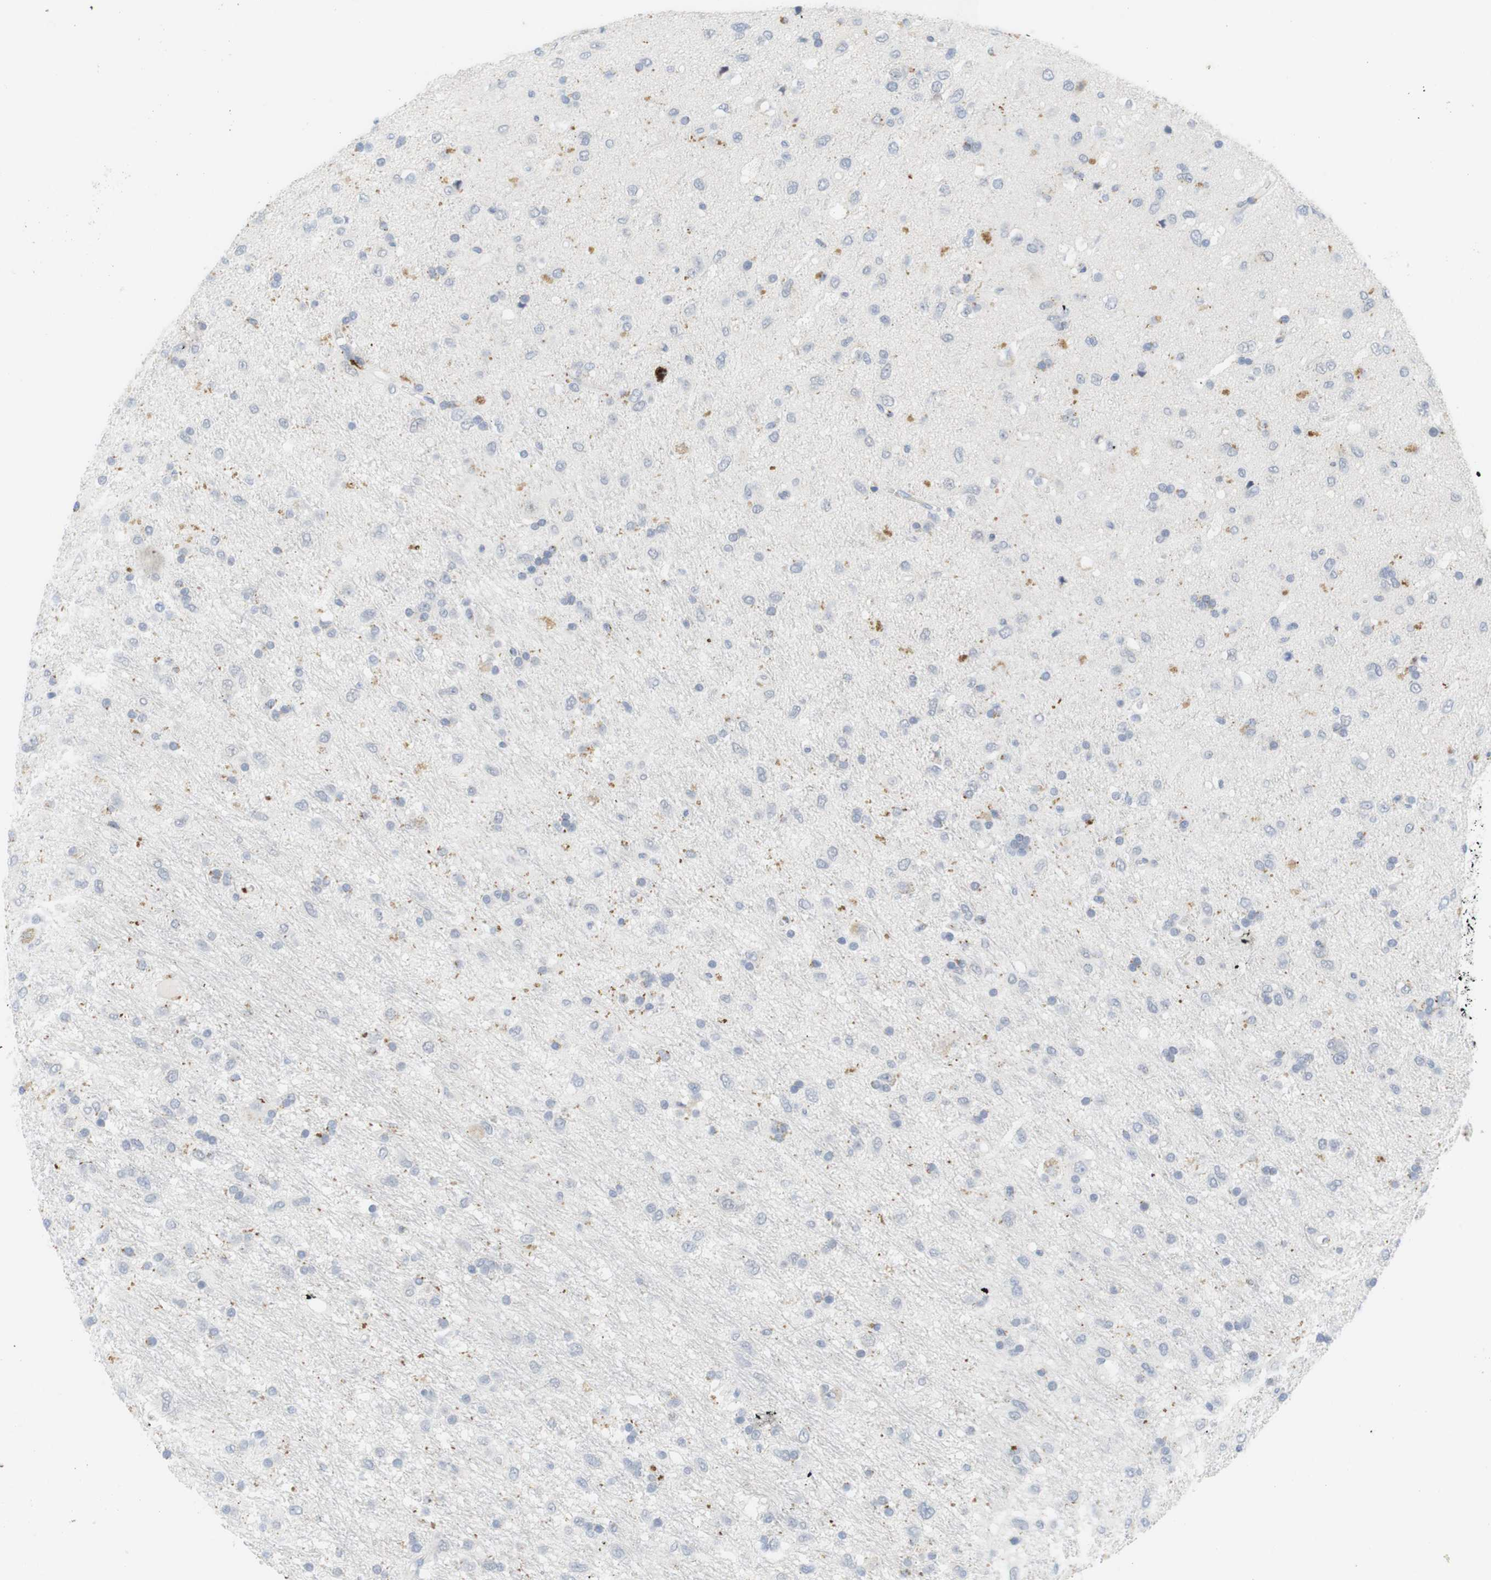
{"staining": {"intensity": "moderate", "quantity": "<25%", "location": "cytoplasmic/membranous"}, "tissue": "glioma", "cell_type": "Tumor cells", "image_type": "cancer", "snomed": [{"axis": "morphology", "description": "Glioma, malignant, Low grade"}, {"axis": "topography", "description": "Brain"}], "caption": "A micrograph showing moderate cytoplasmic/membranous expression in approximately <25% of tumor cells in glioma, as visualized by brown immunohistochemical staining.", "gene": "YIPF1", "patient": {"sex": "male", "age": 77}}